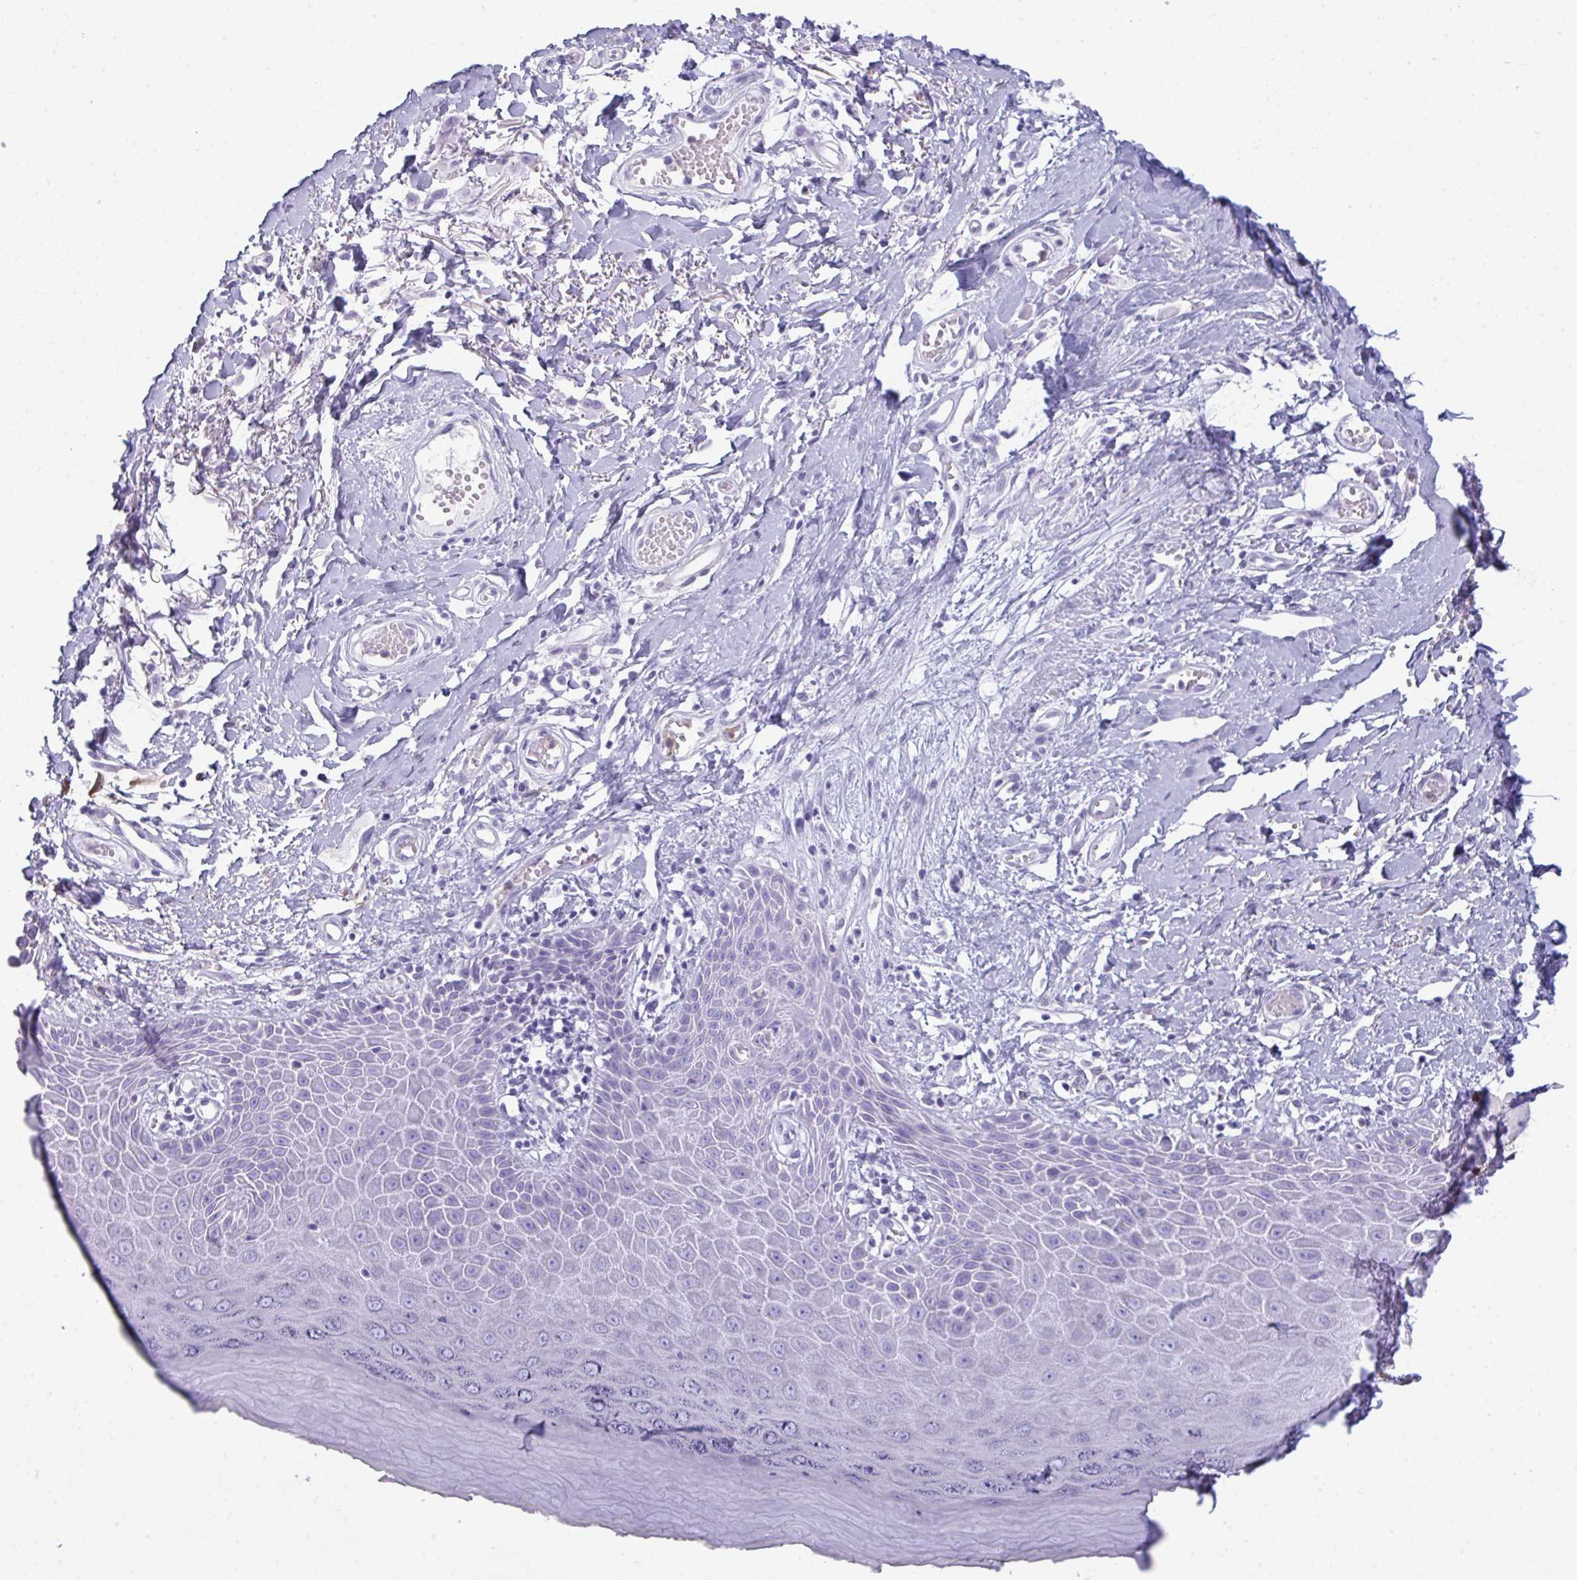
{"staining": {"intensity": "negative", "quantity": "none", "location": "none"}, "tissue": "skin", "cell_type": "Epidermal cells", "image_type": "normal", "snomed": [{"axis": "morphology", "description": "Normal tissue, NOS"}, {"axis": "topography", "description": "Anal"}, {"axis": "topography", "description": "Peripheral nerve tissue"}], "caption": "Image shows no protein positivity in epidermal cells of unremarkable skin.", "gene": "ARHGAP42", "patient": {"sex": "male", "age": 78}}